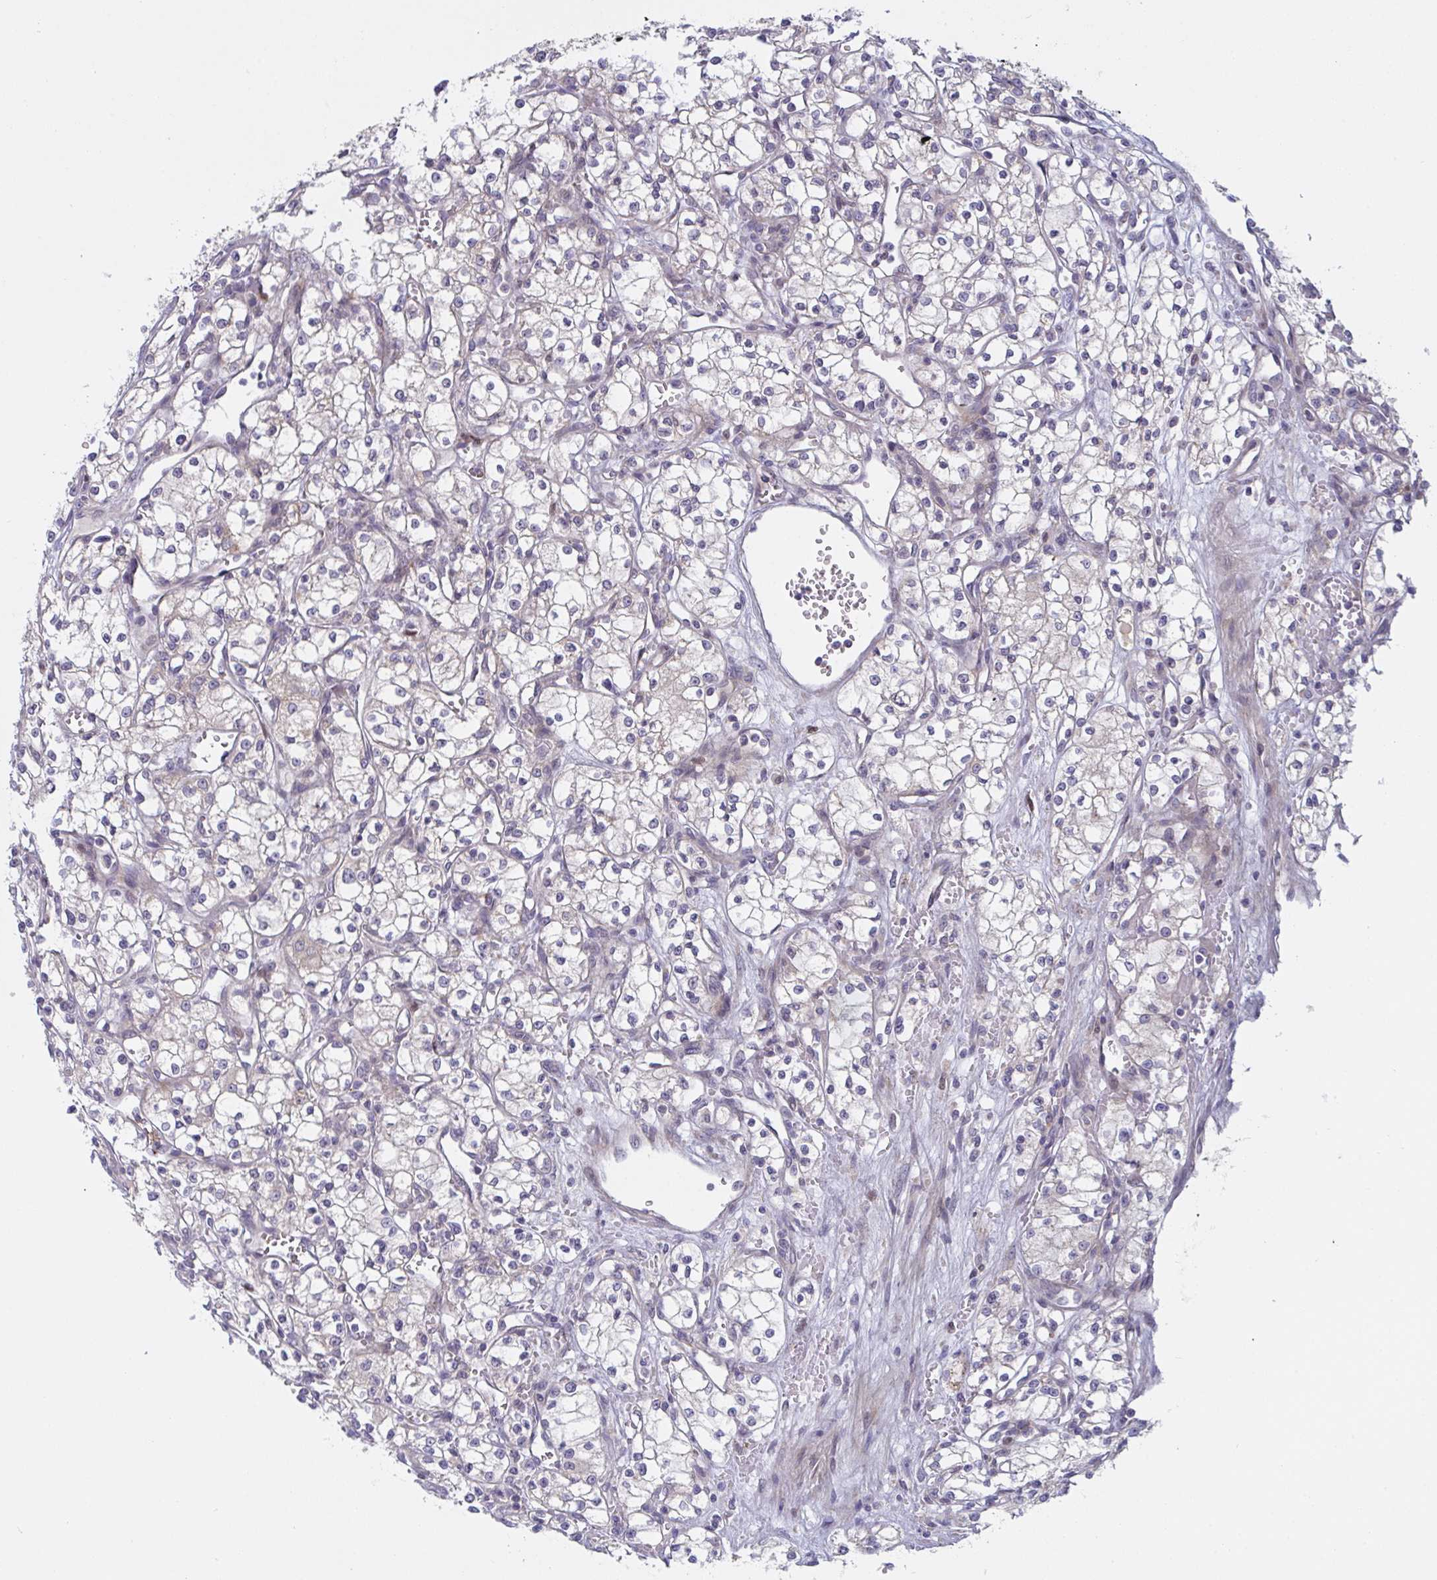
{"staining": {"intensity": "negative", "quantity": "none", "location": "none"}, "tissue": "renal cancer", "cell_type": "Tumor cells", "image_type": "cancer", "snomed": [{"axis": "morphology", "description": "Adenocarcinoma, NOS"}, {"axis": "topography", "description": "Kidney"}], "caption": "Tumor cells show no significant positivity in renal cancer (adenocarcinoma).", "gene": "MRPS2", "patient": {"sex": "male", "age": 59}}